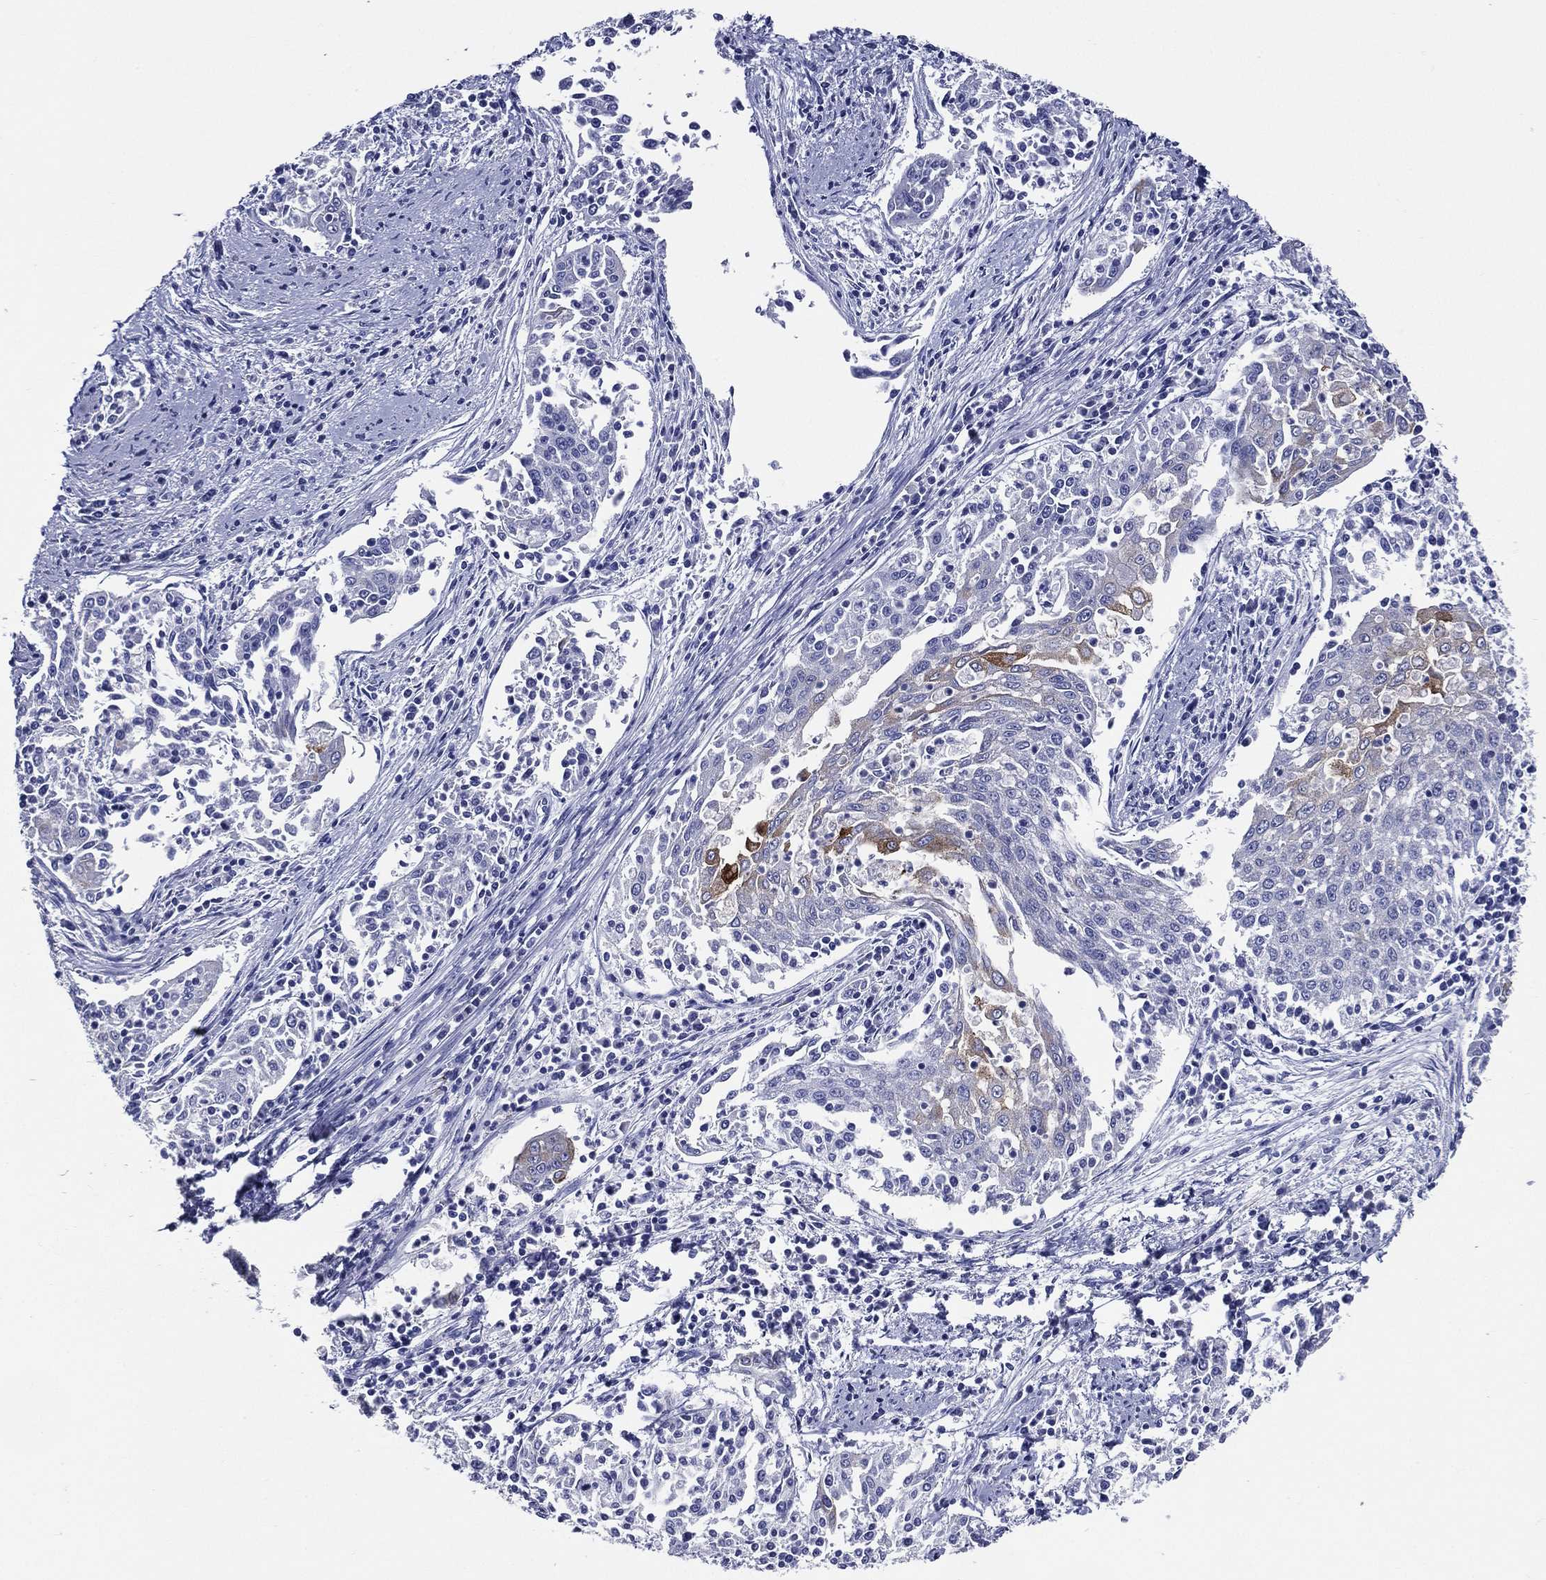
{"staining": {"intensity": "moderate", "quantity": "<25%", "location": "cytoplasmic/membranous"}, "tissue": "cervical cancer", "cell_type": "Tumor cells", "image_type": "cancer", "snomed": [{"axis": "morphology", "description": "Squamous cell carcinoma, NOS"}, {"axis": "topography", "description": "Cervix"}], "caption": "High-power microscopy captured an IHC image of squamous cell carcinoma (cervical), revealing moderate cytoplasmic/membranous staining in approximately <25% of tumor cells.", "gene": "ACE2", "patient": {"sex": "female", "age": 41}}